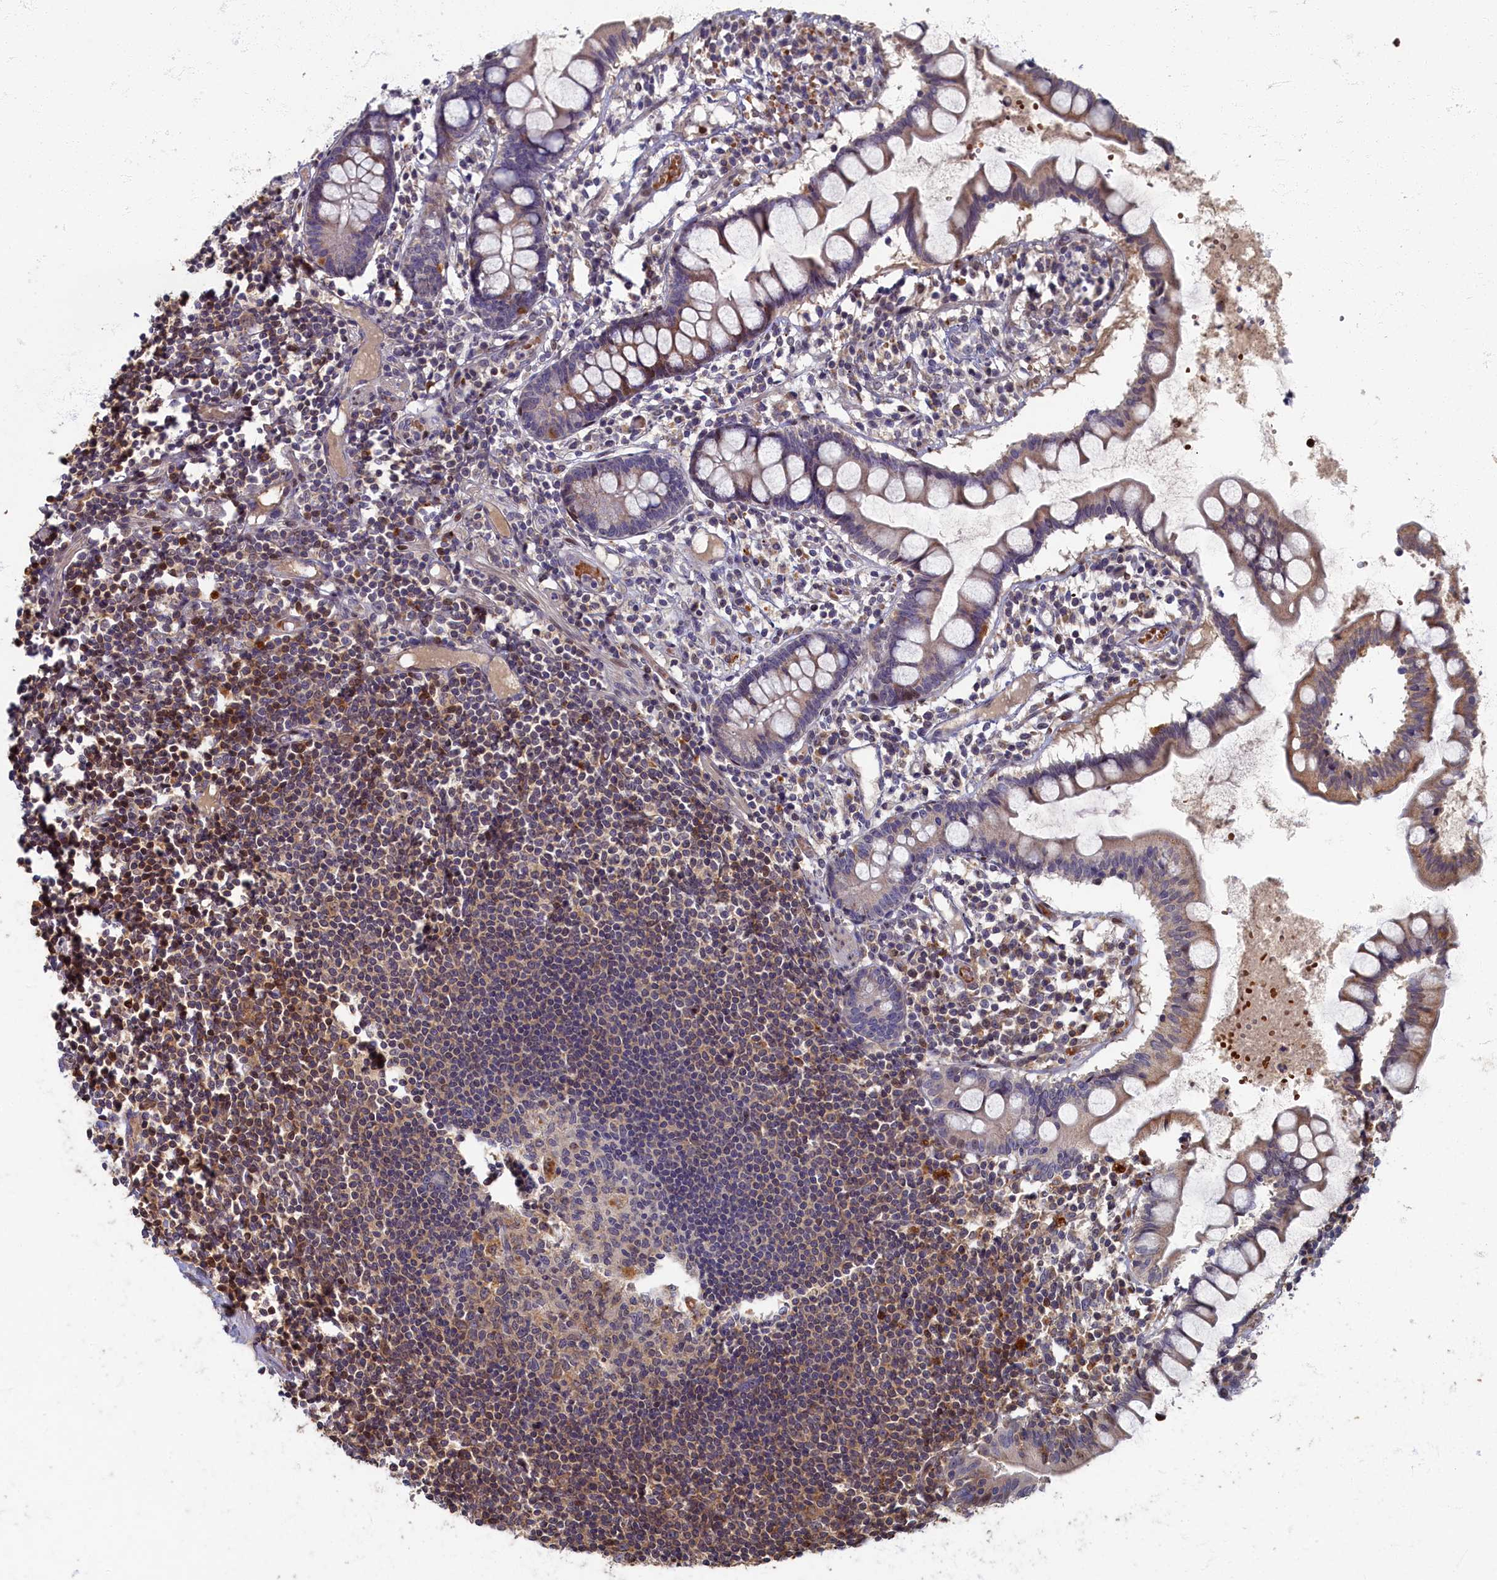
{"staining": {"intensity": "weak", "quantity": "25%-75%", "location": "cytoplasmic/membranous"}, "tissue": "colon", "cell_type": "Endothelial cells", "image_type": "normal", "snomed": [{"axis": "morphology", "description": "Normal tissue, NOS"}, {"axis": "morphology", "description": "Adenocarcinoma, NOS"}, {"axis": "topography", "description": "Colon"}], "caption": "The image shows immunohistochemical staining of unremarkable colon. There is weak cytoplasmic/membranous expression is present in approximately 25%-75% of endothelial cells.", "gene": "HUNK", "patient": {"sex": "female", "age": 55}}